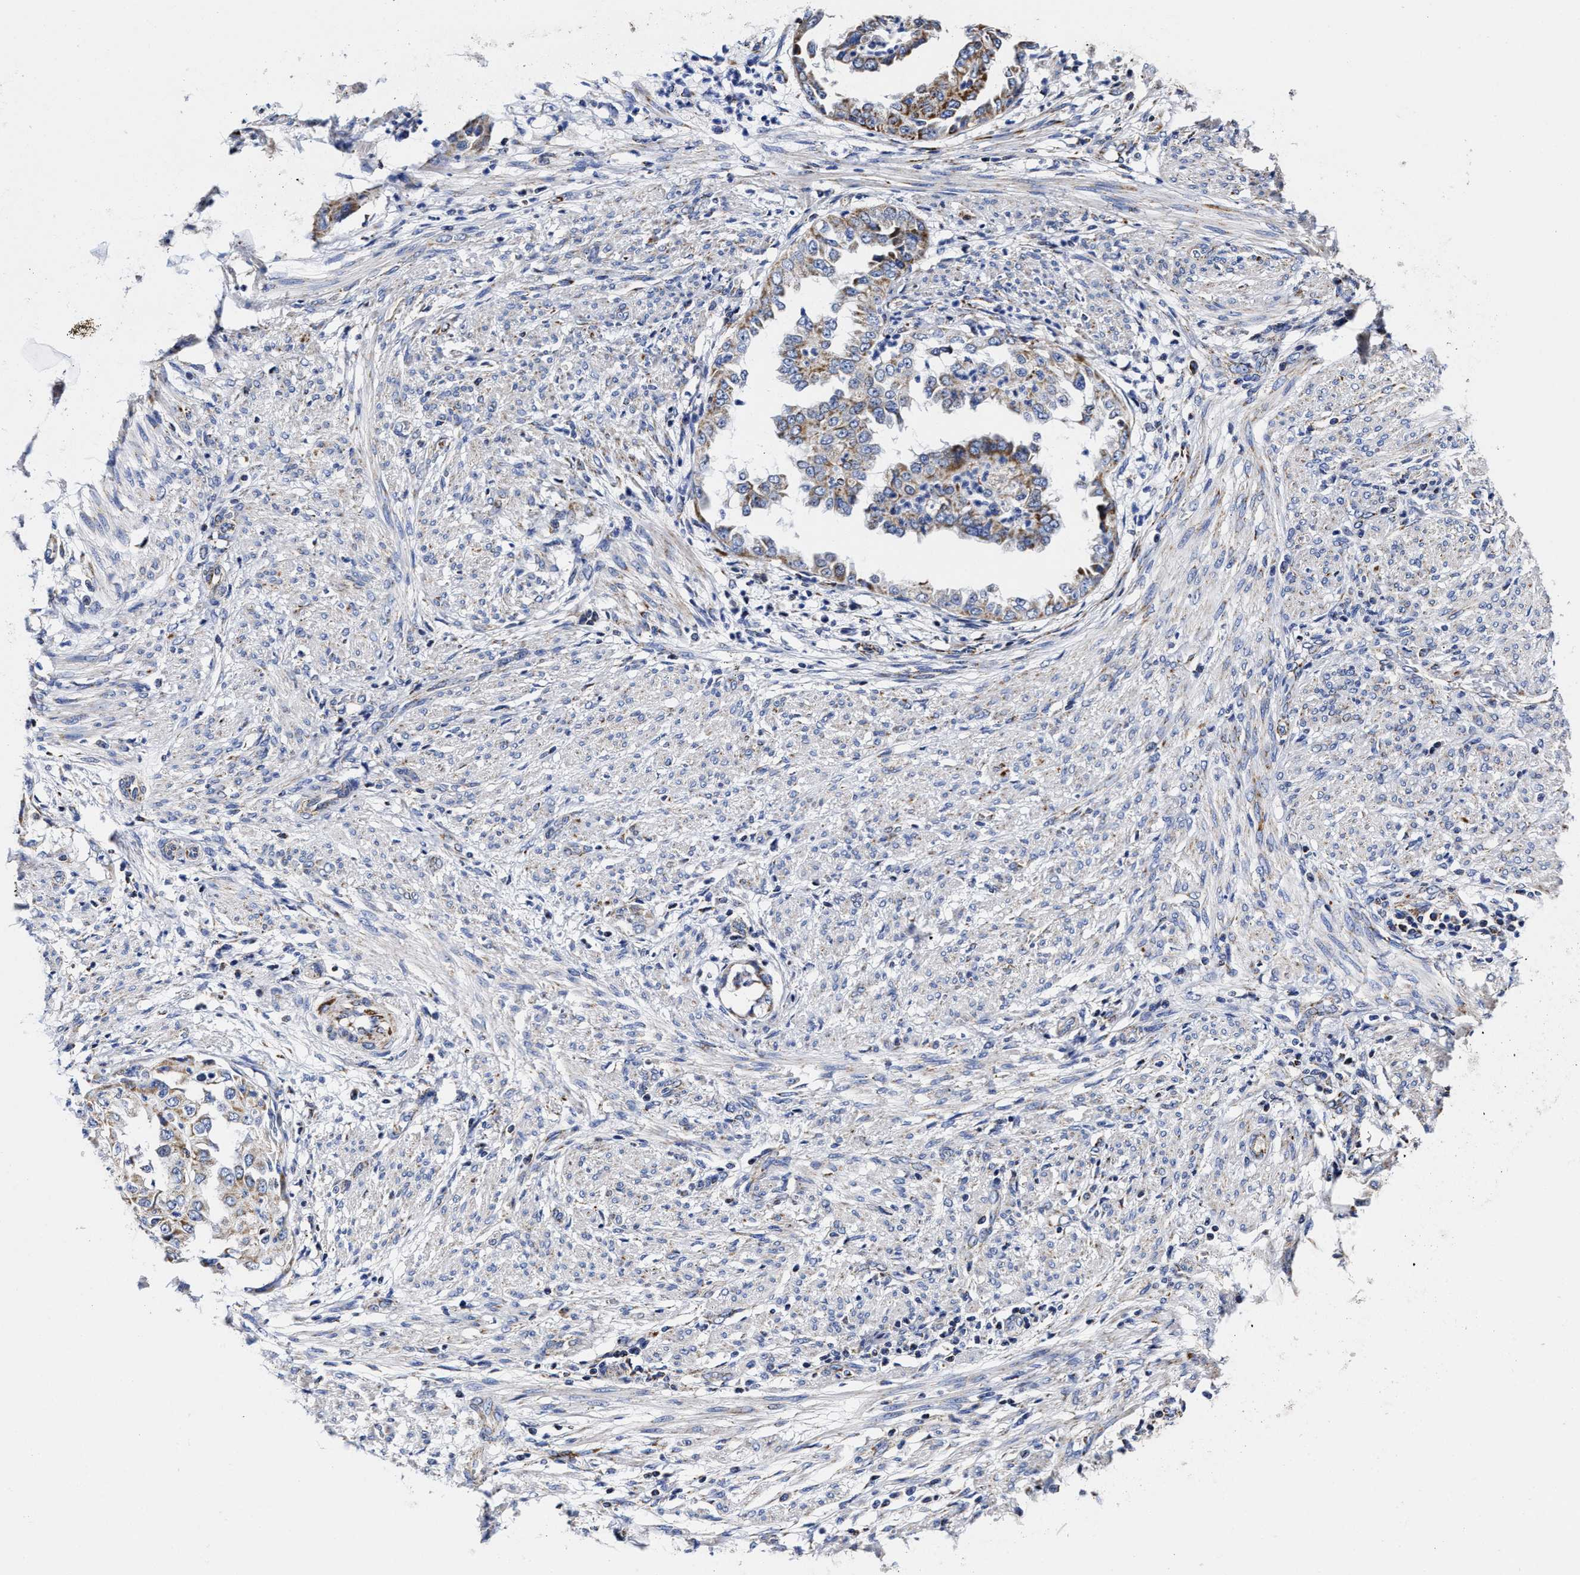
{"staining": {"intensity": "moderate", "quantity": "<25%", "location": "cytoplasmic/membranous"}, "tissue": "endometrial cancer", "cell_type": "Tumor cells", "image_type": "cancer", "snomed": [{"axis": "morphology", "description": "Adenocarcinoma, NOS"}, {"axis": "topography", "description": "Endometrium"}], "caption": "IHC histopathology image of neoplastic tissue: adenocarcinoma (endometrial) stained using immunohistochemistry demonstrates low levels of moderate protein expression localized specifically in the cytoplasmic/membranous of tumor cells, appearing as a cytoplasmic/membranous brown color.", "gene": "HINT2", "patient": {"sex": "female", "age": 85}}